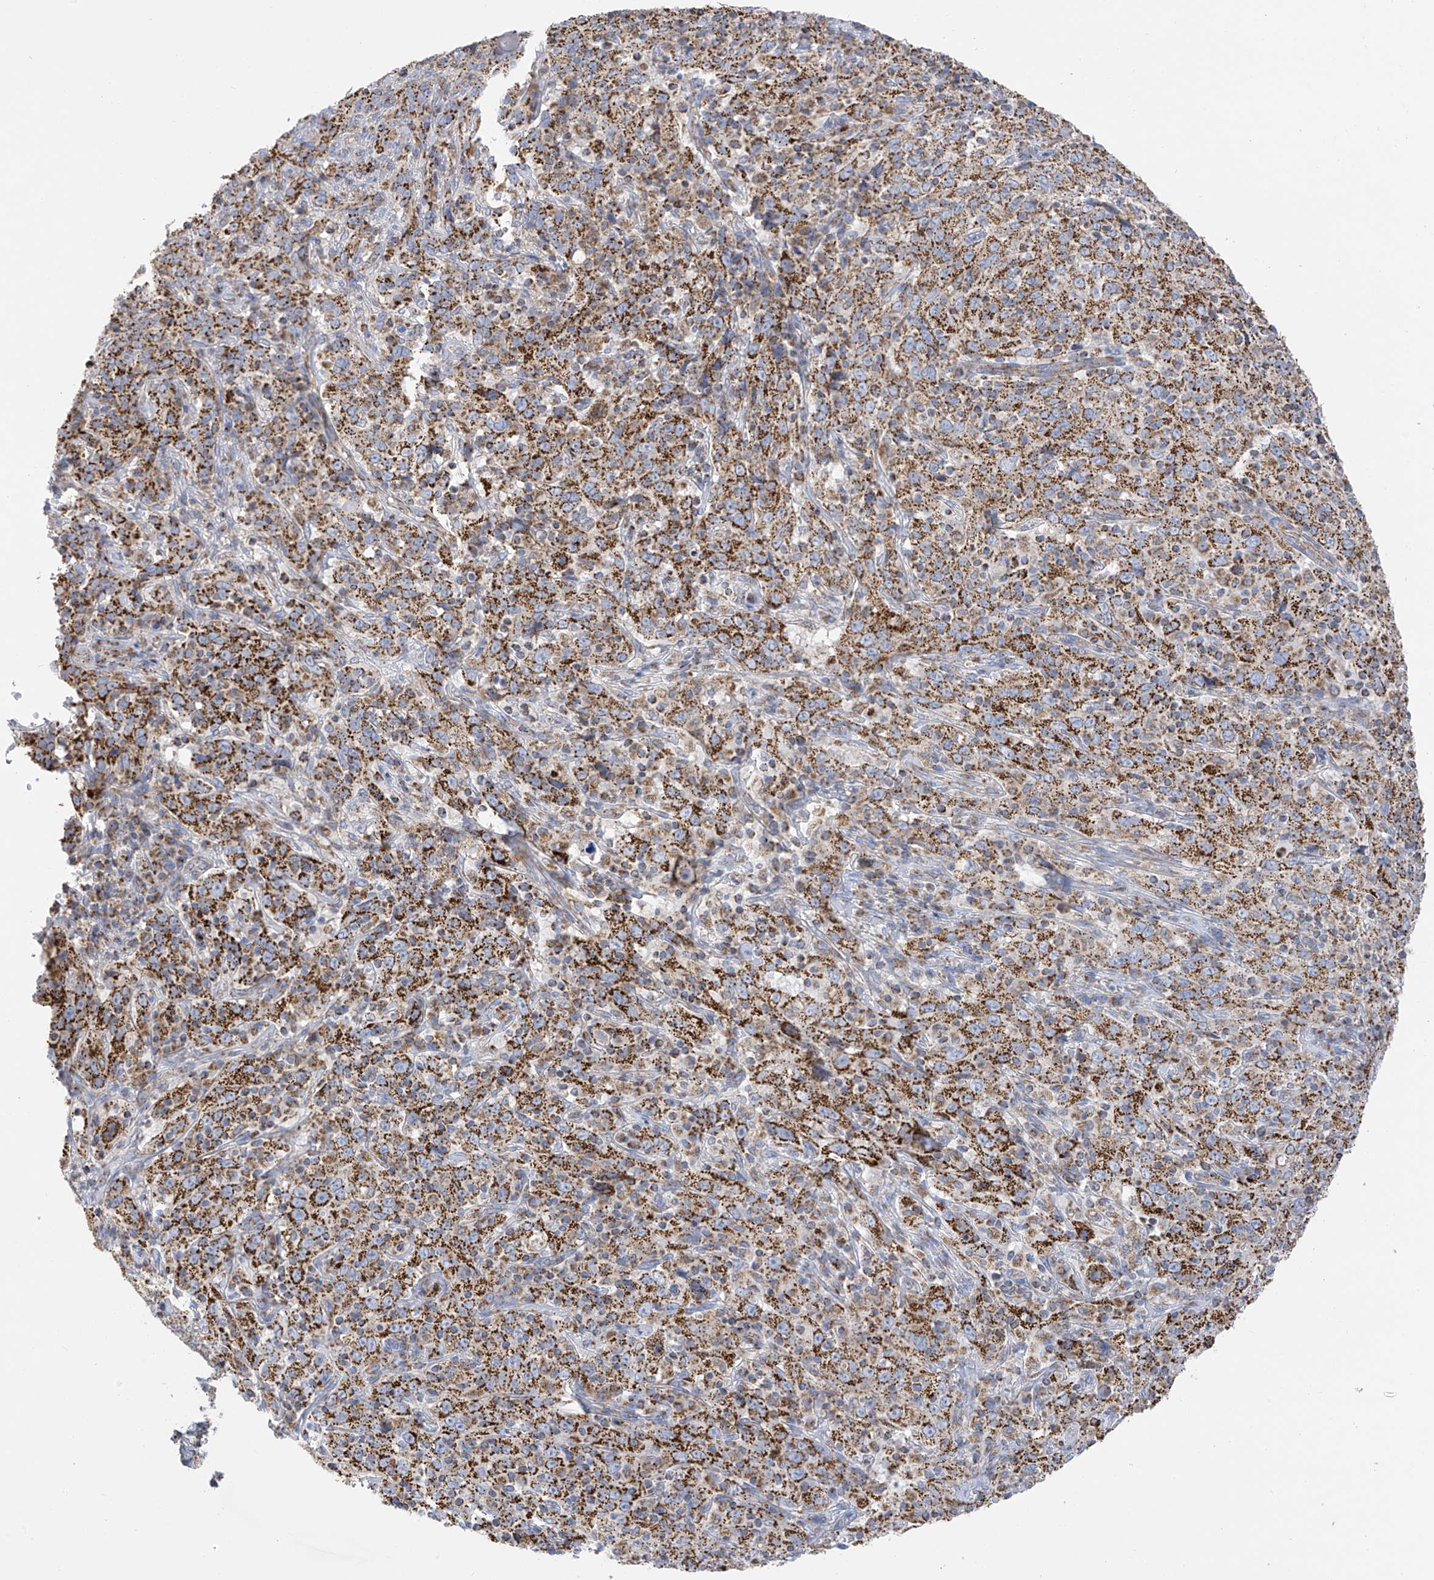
{"staining": {"intensity": "strong", "quantity": ">75%", "location": "cytoplasmic/membranous"}, "tissue": "cervical cancer", "cell_type": "Tumor cells", "image_type": "cancer", "snomed": [{"axis": "morphology", "description": "Squamous cell carcinoma, NOS"}, {"axis": "topography", "description": "Cervix"}], "caption": "Cervical squamous cell carcinoma stained for a protein (brown) reveals strong cytoplasmic/membranous positive expression in approximately >75% of tumor cells.", "gene": "PNPT1", "patient": {"sex": "female", "age": 46}}